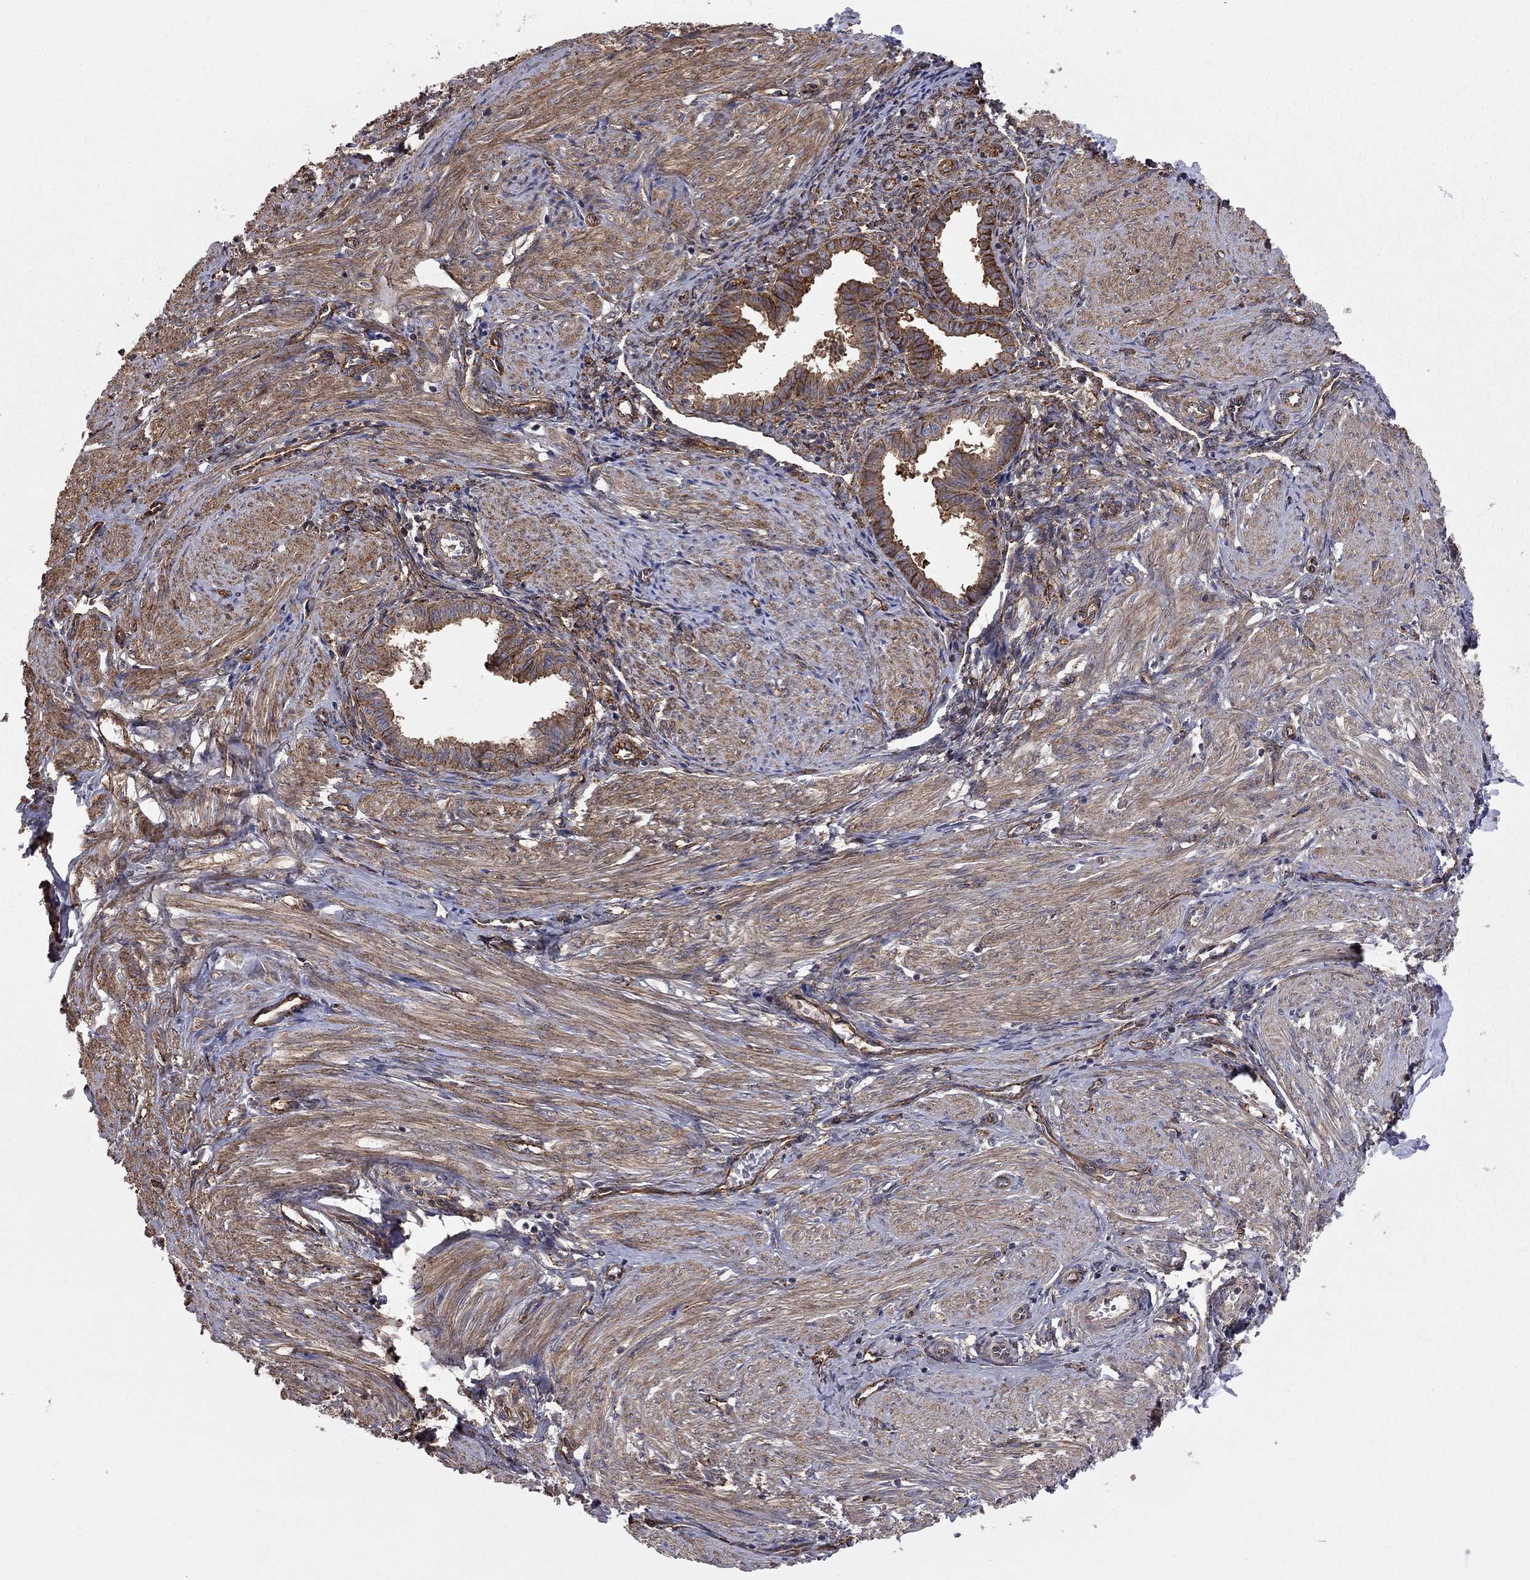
{"staining": {"intensity": "weak", "quantity": "25%-75%", "location": "cytoplasmic/membranous"}, "tissue": "endometrium", "cell_type": "Cells in endometrial stroma", "image_type": "normal", "snomed": [{"axis": "morphology", "description": "Normal tissue, NOS"}, {"axis": "topography", "description": "Endometrium"}], "caption": "Weak cytoplasmic/membranous staining is seen in approximately 25%-75% of cells in endometrial stroma in benign endometrium. (DAB (3,3'-diaminobenzidine) IHC, brown staining for protein, blue staining for nuclei).", "gene": "RASEF", "patient": {"sex": "female", "age": 37}}